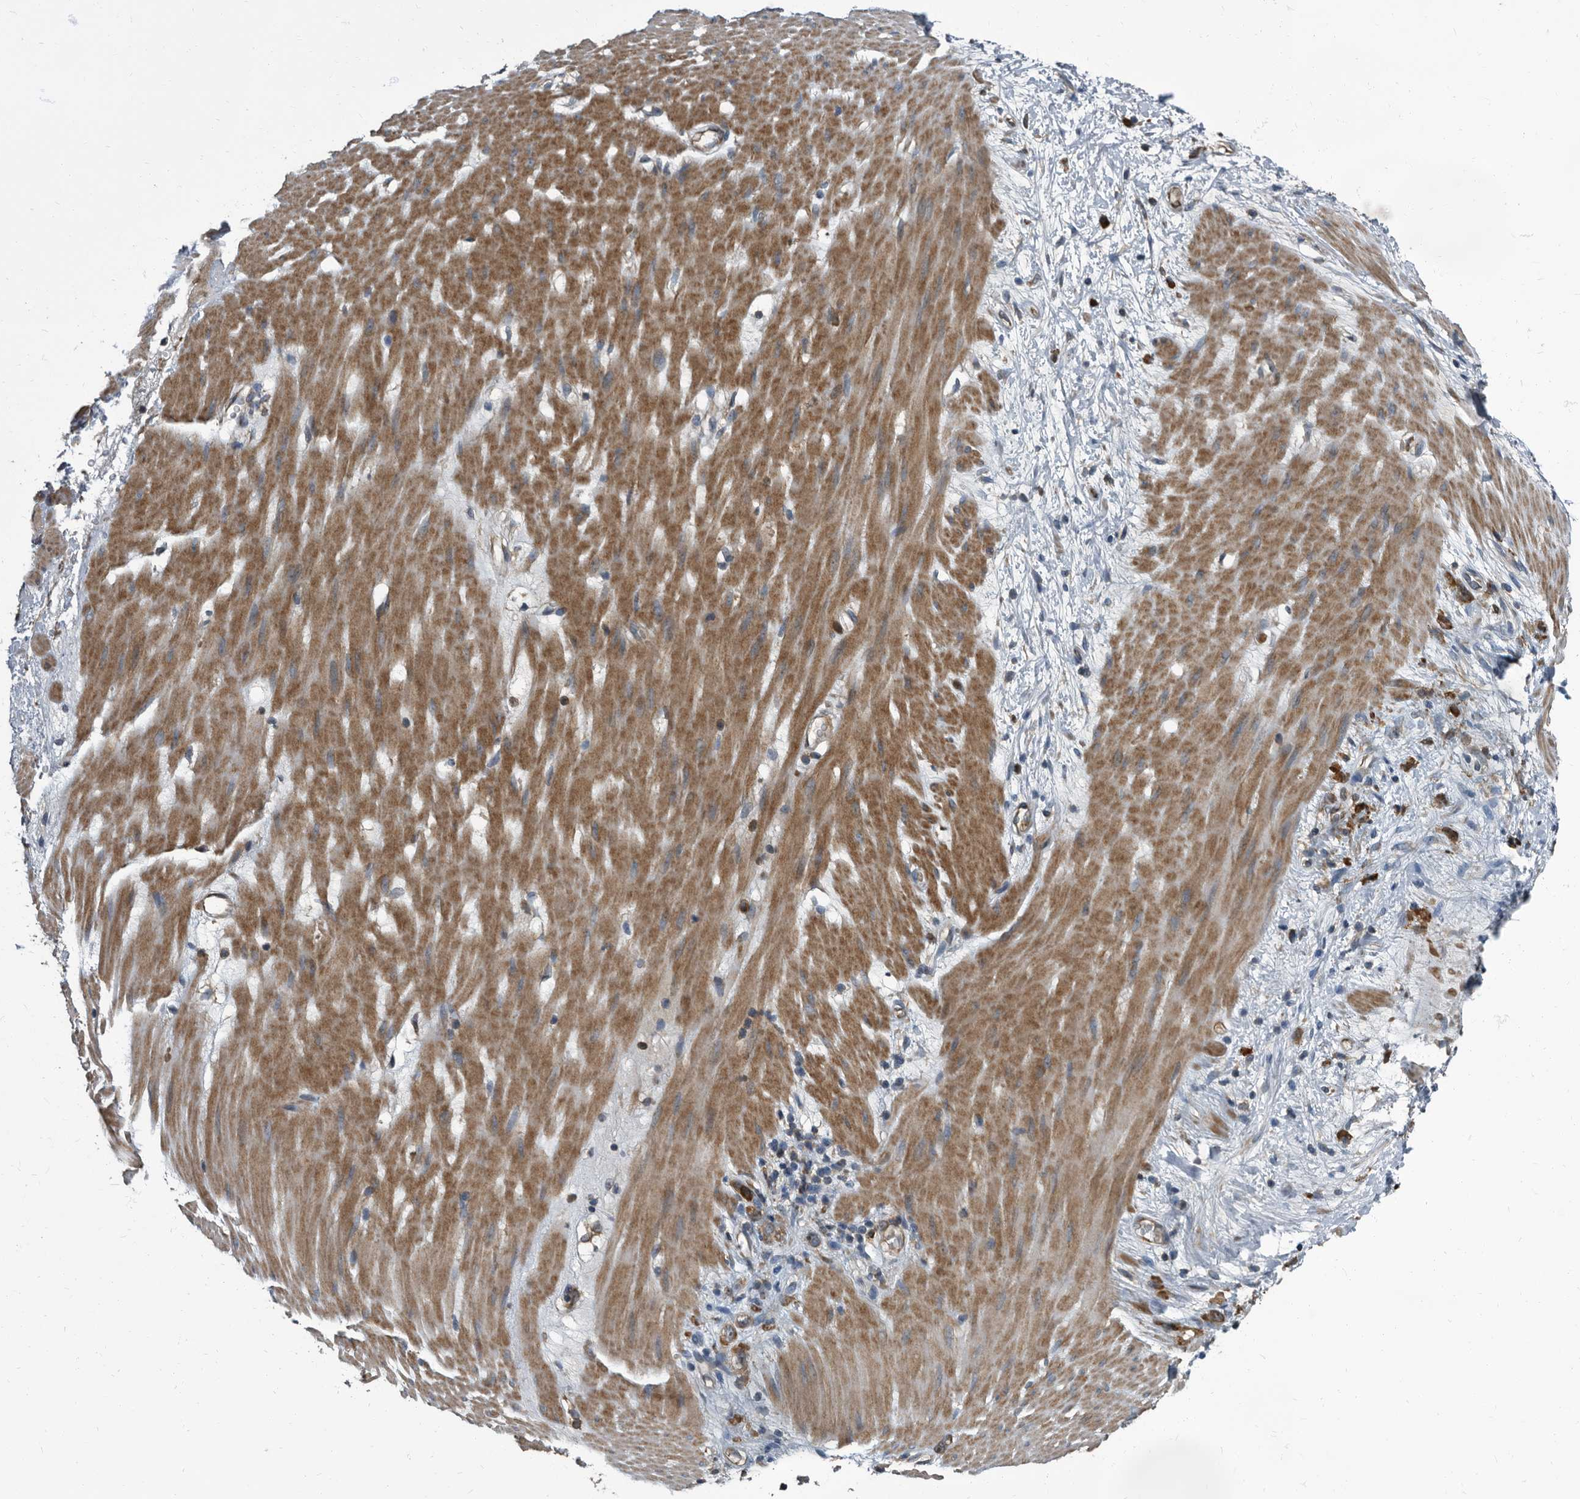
{"staining": {"intensity": "weak", "quantity": "<25%", "location": "cytoplasmic/membranous"}, "tissue": "stomach cancer", "cell_type": "Tumor cells", "image_type": "cancer", "snomed": [{"axis": "morphology", "description": "Adenocarcinoma, NOS"}, {"axis": "topography", "description": "Stomach"}], "caption": "Immunohistochemistry (IHC) image of stomach adenocarcinoma stained for a protein (brown), which demonstrates no staining in tumor cells.", "gene": "CDV3", "patient": {"sex": "female", "age": 76}}